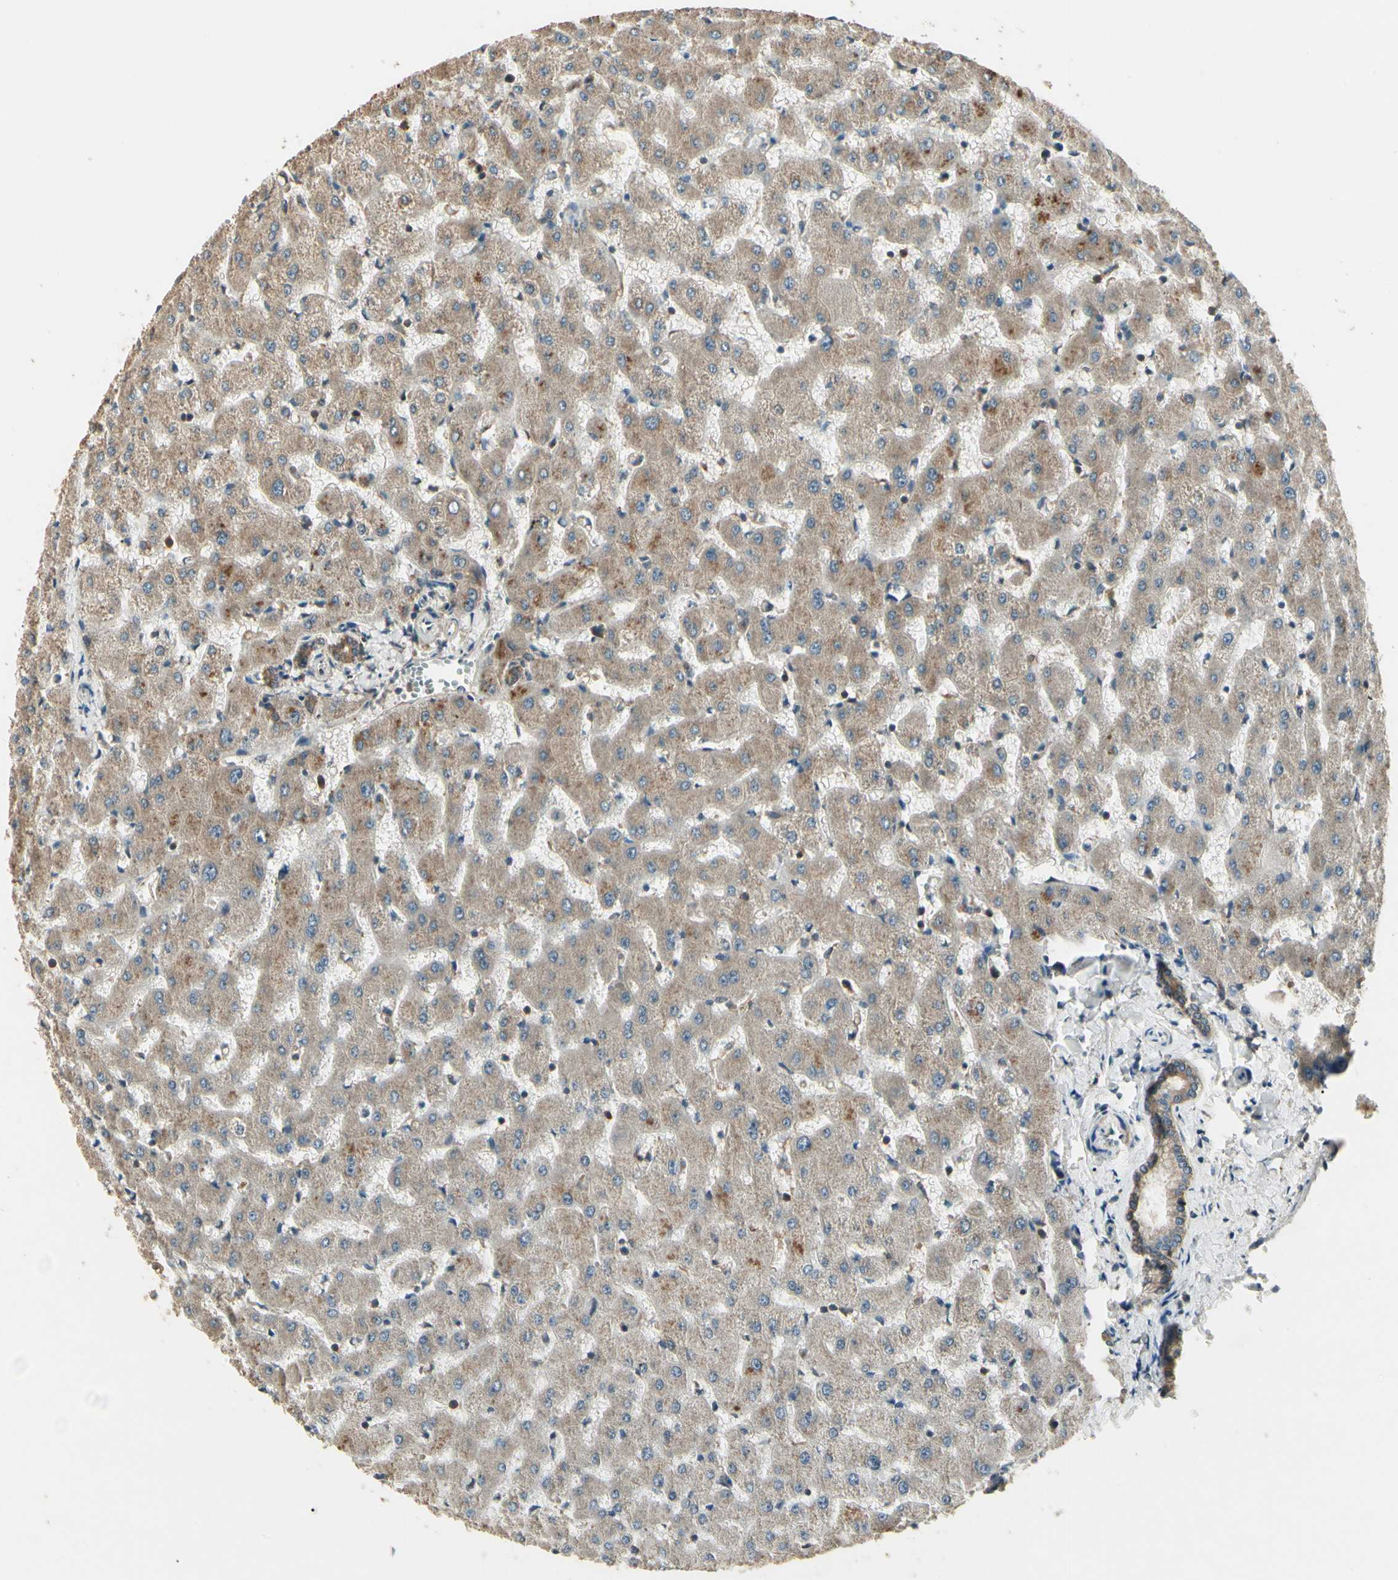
{"staining": {"intensity": "strong", "quantity": ">75%", "location": "cytoplasmic/membranous"}, "tissue": "liver", "cell_type": "Cholangiocytes", "image_type": "normal", "snomed": [{"axis": "morphology", "description": "Normal tissue, NOS"}, {"axis": "topography", "description": "Liver"}], "caption": "Liver stained for a protein (brown) shows strong cytoplasmic/membranous positive positivity in approximately >75% of cholangiocytes.", "gene": "CCT7", "patient": {"sex": "female", "age": 63}}